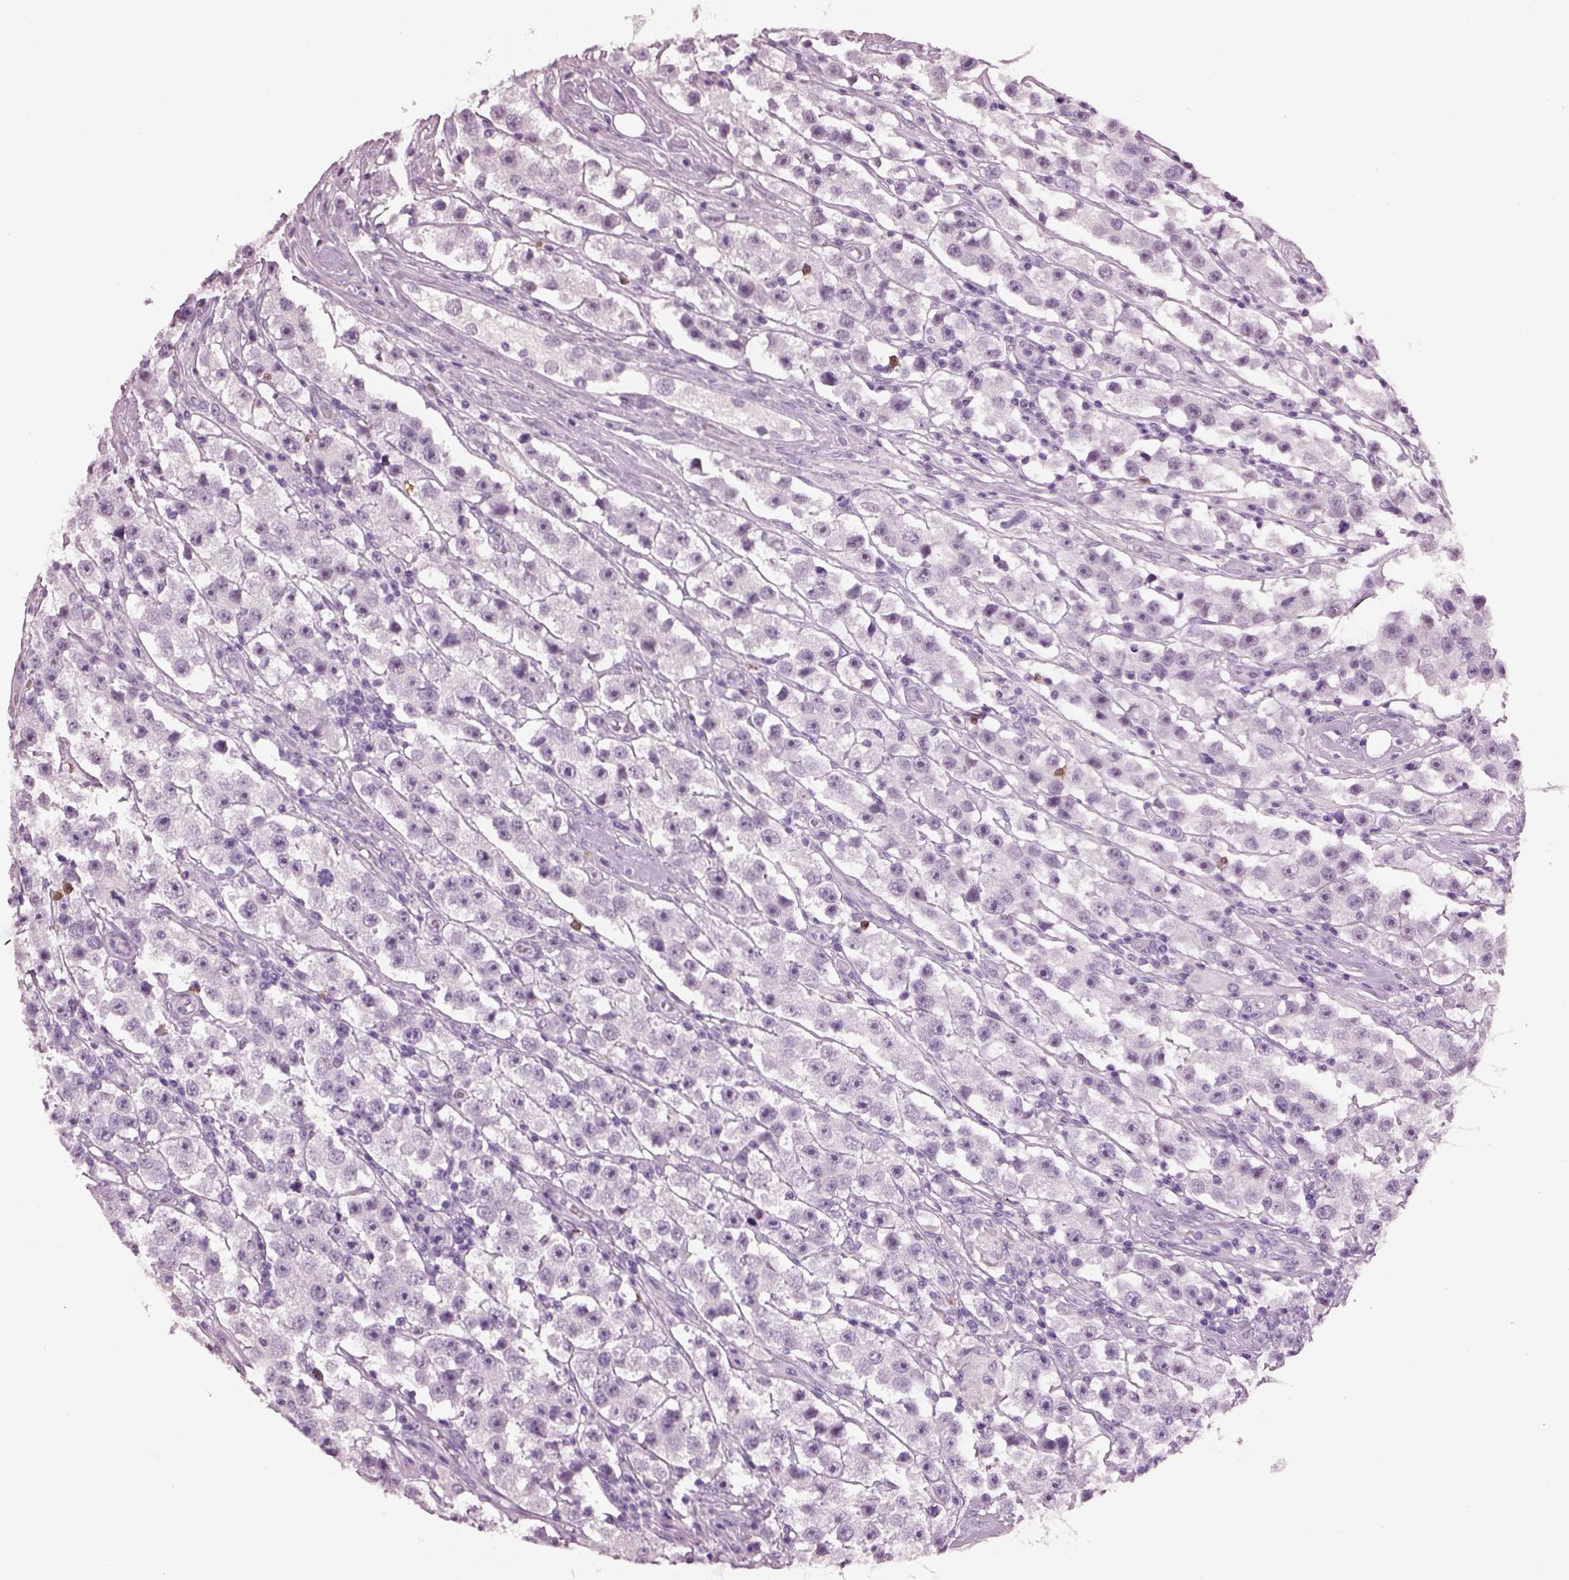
{"staining": {"intensity": "negative", "quantity": "none", "location": "none"}, "tissue": "testis cancer", "cell_type": "Tumor cells", "image_type": "cancer", "snomed": [{"axis": "morphology", "description": "Seminoma, NOS"}, {"axis": "topography", "description": "Testis"}], "caption": "Protein analysis of testis cancer demonstrates no significant staining in tumor cells.", "gene": "ACOD1", "patient": {"sex": "male", "age": 45}}